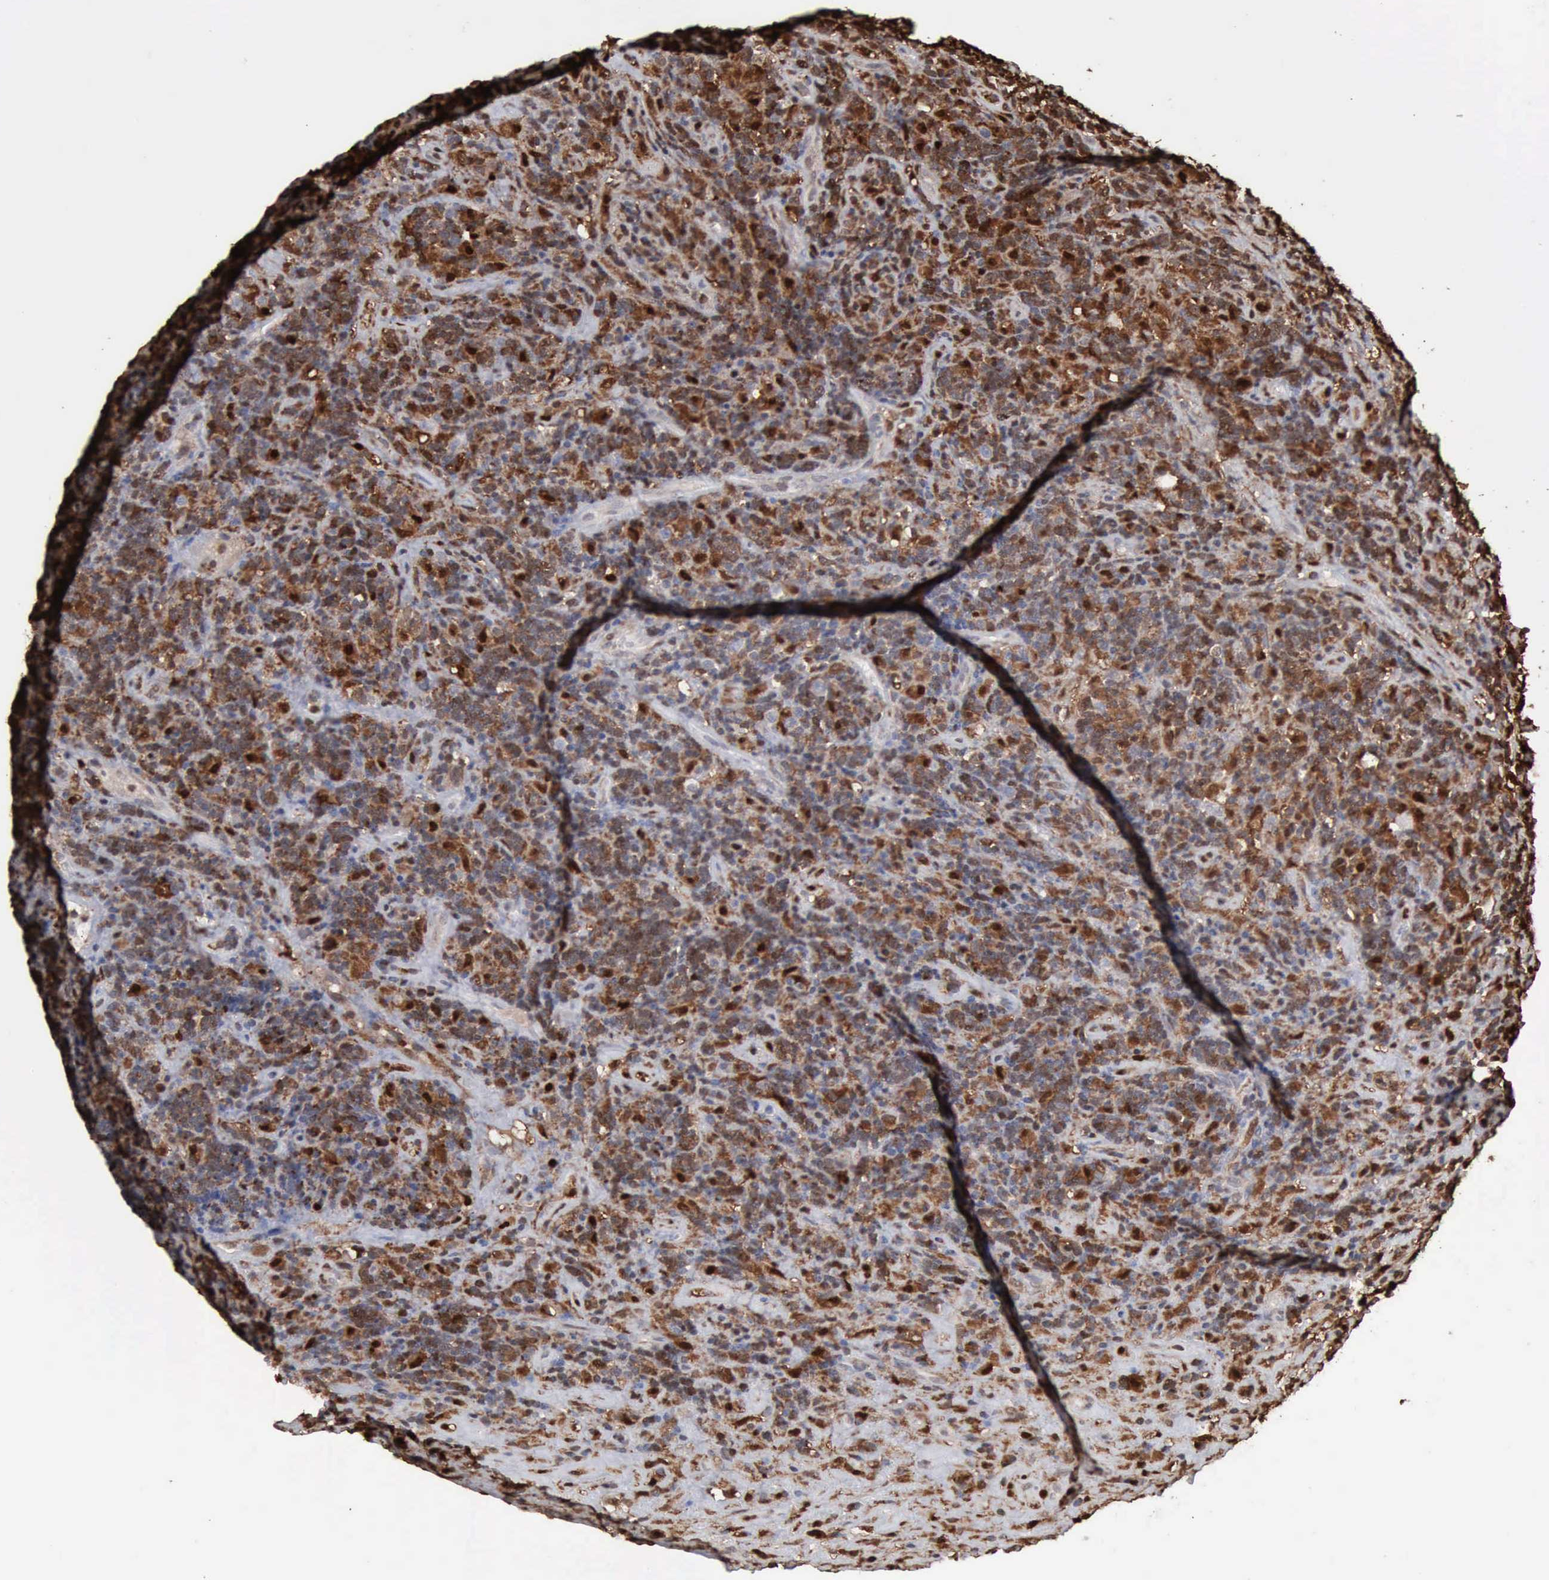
{"staining": {"intensity": "strong", "quantity": "25%-75%", "location": "cytoplasmic/membranous,nuclear"}, "tissue": "lymphoma", "cell_type": "Tumor cells", "image_type": "cancer", "snomed": [{"axis": "morphology", "description": "Hodgkin's disease, NOS"}, {"axis": "topography", "description": "Lymph node"}], "caption": "The histopathology image shows staining of lymphoma, revealing strong cytoplasmic/membranous and nuclear protein positivity (brown color) within tumor cells. The staining is performed using DAB brown chromogen to label protein expression. The nuclei are counter-stained blue using hematoxylin.", "gene": "STAT1", "patient": {"sex": "male", "age": 46}}